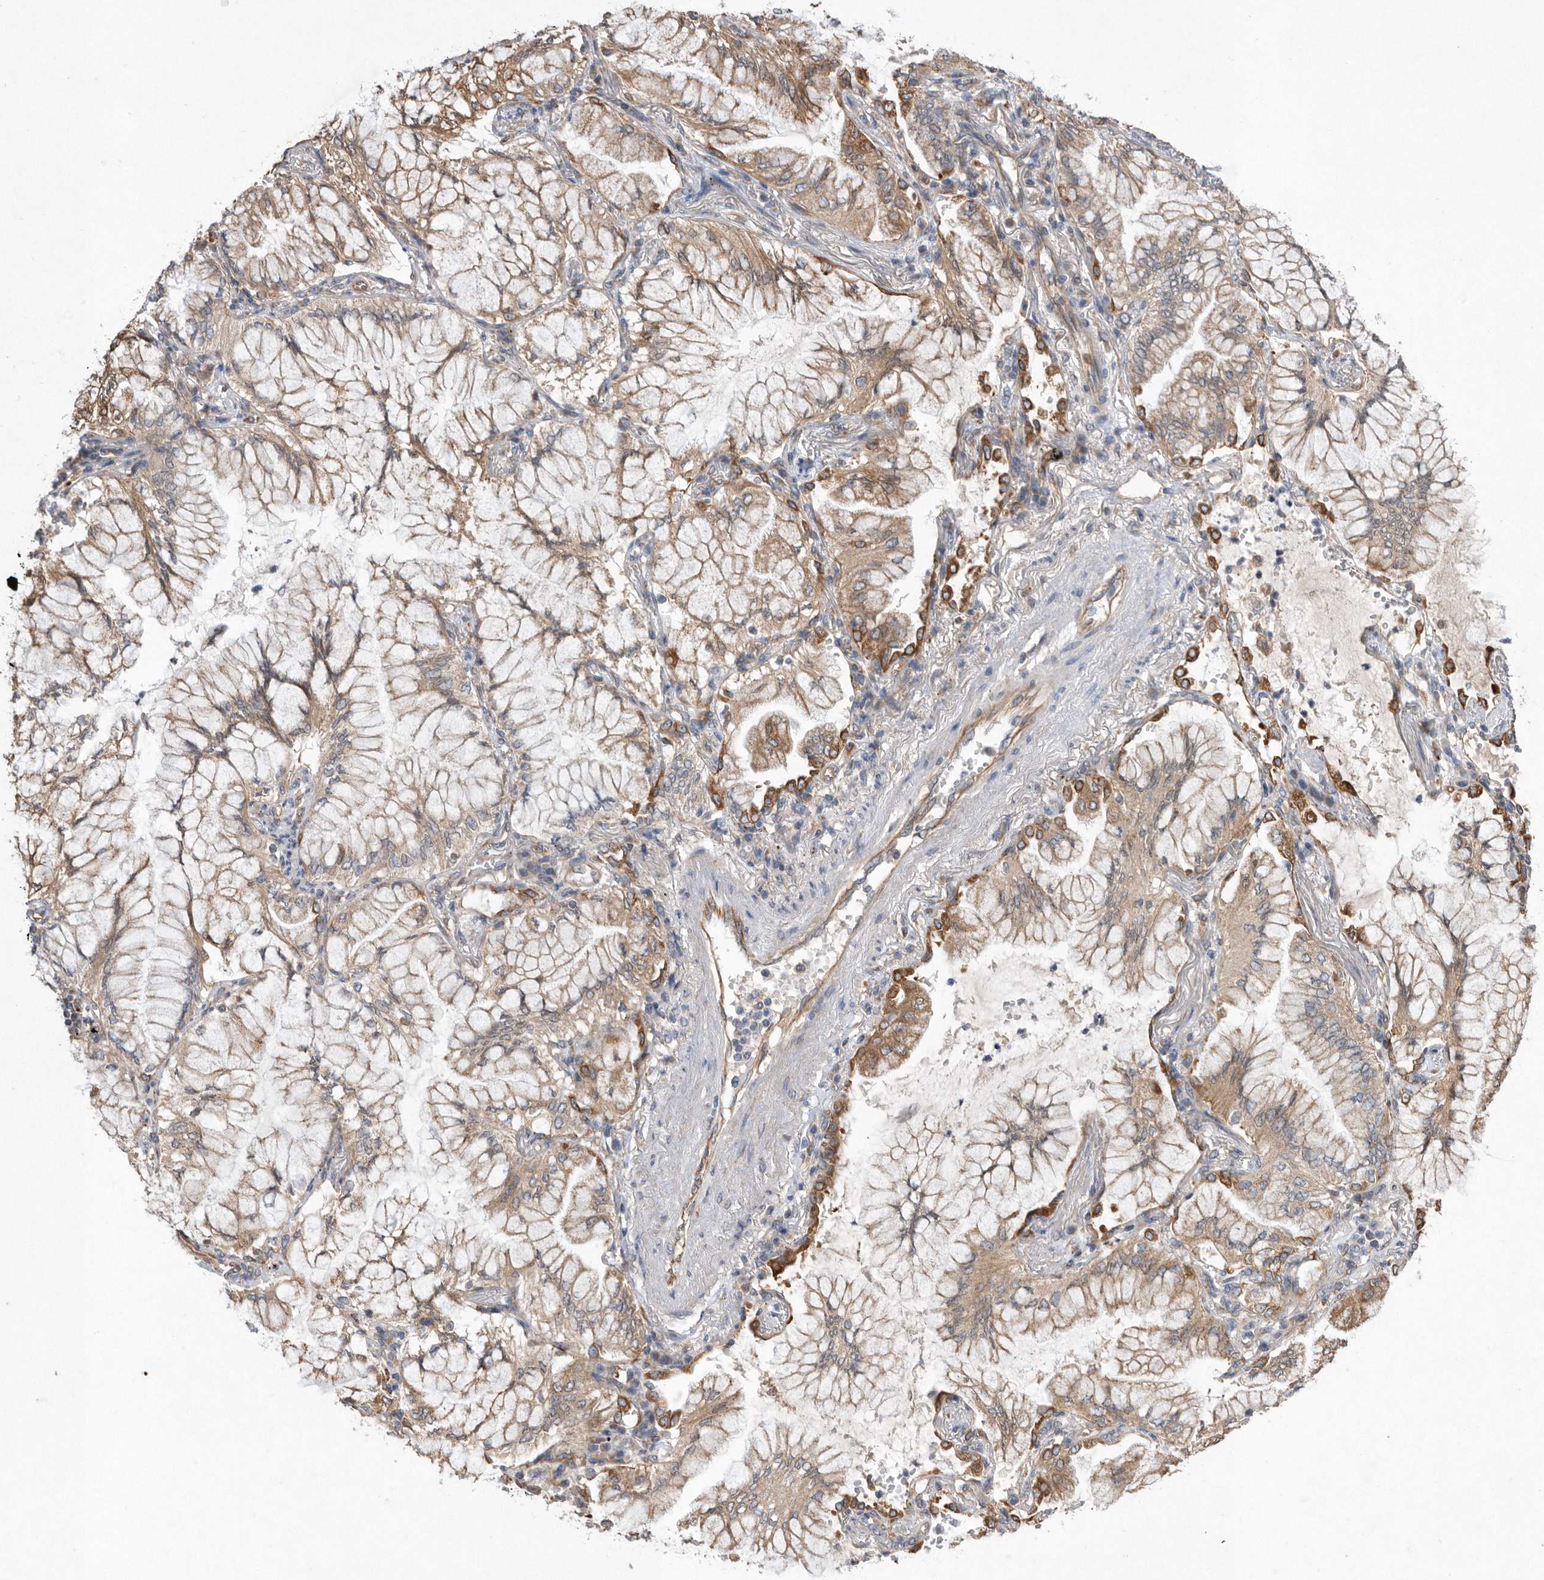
{"staining": {"intensity": "moderate", "quantity": "25%-75%", "location": "cytoplasmic/membranous"}, "tissue": "lung cancer", "cell_type": "Tumor cells", "image_type": "cancer", "snomed": [{"axis": "morphology", "description": "Adenocarcinoma, NOS"}, {"axis": "topography", "description": "Lung"}], "caption": "Lung cancer tissue shows moderate cytoplasmic/membranous positivity in approximately 25%-75% of tumor cells", "gene": "PON2", "patient": {"sex": "female", "age": 70}}